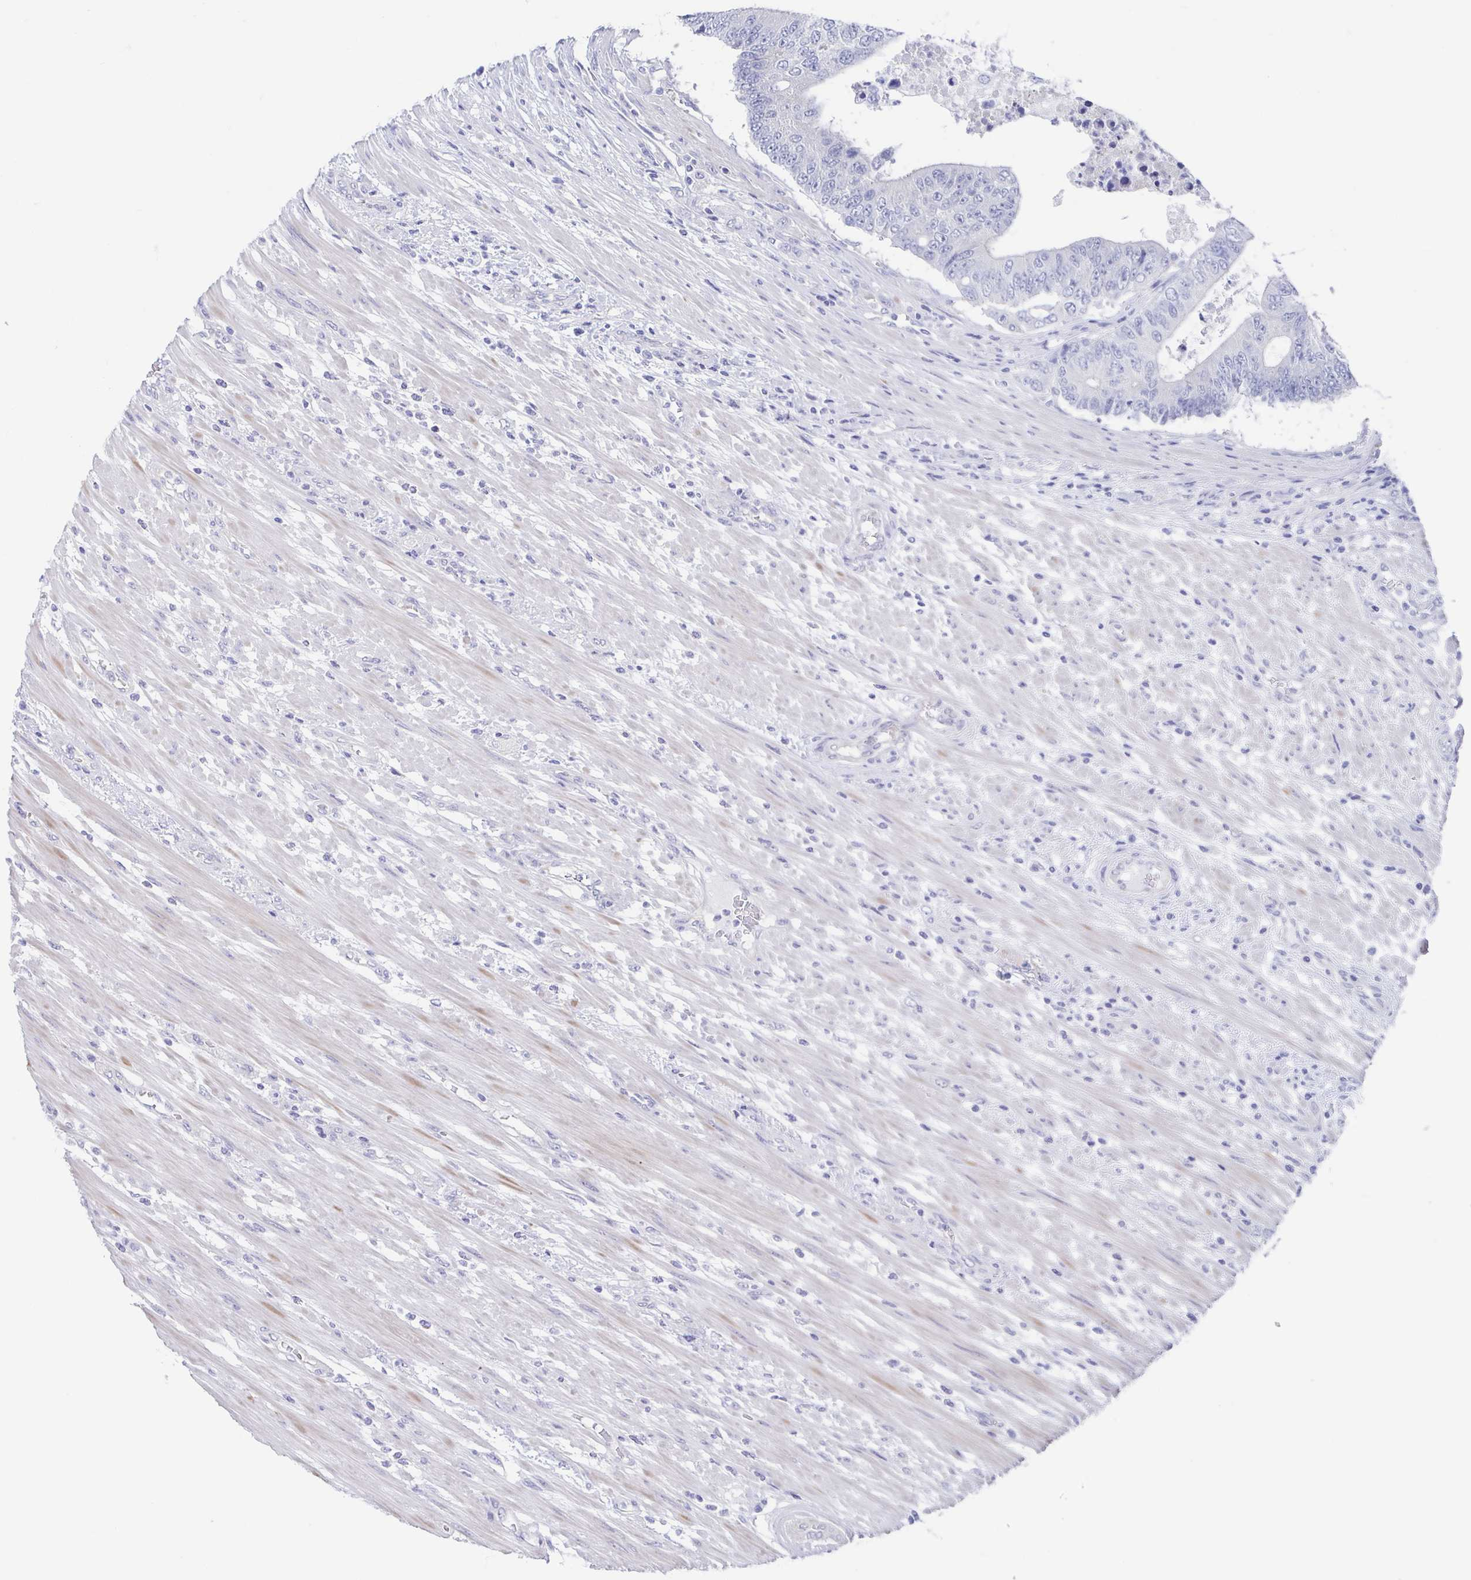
{"staining": {"intensity": "negative", "quantity": "none", "location": "none"}, "tissue": "colorectal cancer", "cell_type": "Tumor cells", "image_type": "cancer", "snomed": [{"axis": "morphology", "description": "Adenocarcinoma, NOS"}, {"axis": "topography", "description": "Colon"}], "caption": "A high-resolution image shows immunohistochemistry (IHC) staining of colorectal cancer (adenocarcinoma), which displays no significant staining in tumor cells. (Stains: DAB IHC with hematoxylin counter stain, Microscopy: brightfield microscopy at high magnification).", "gene": "TEX12", "patient": {"sex": "female", "age": 48}}